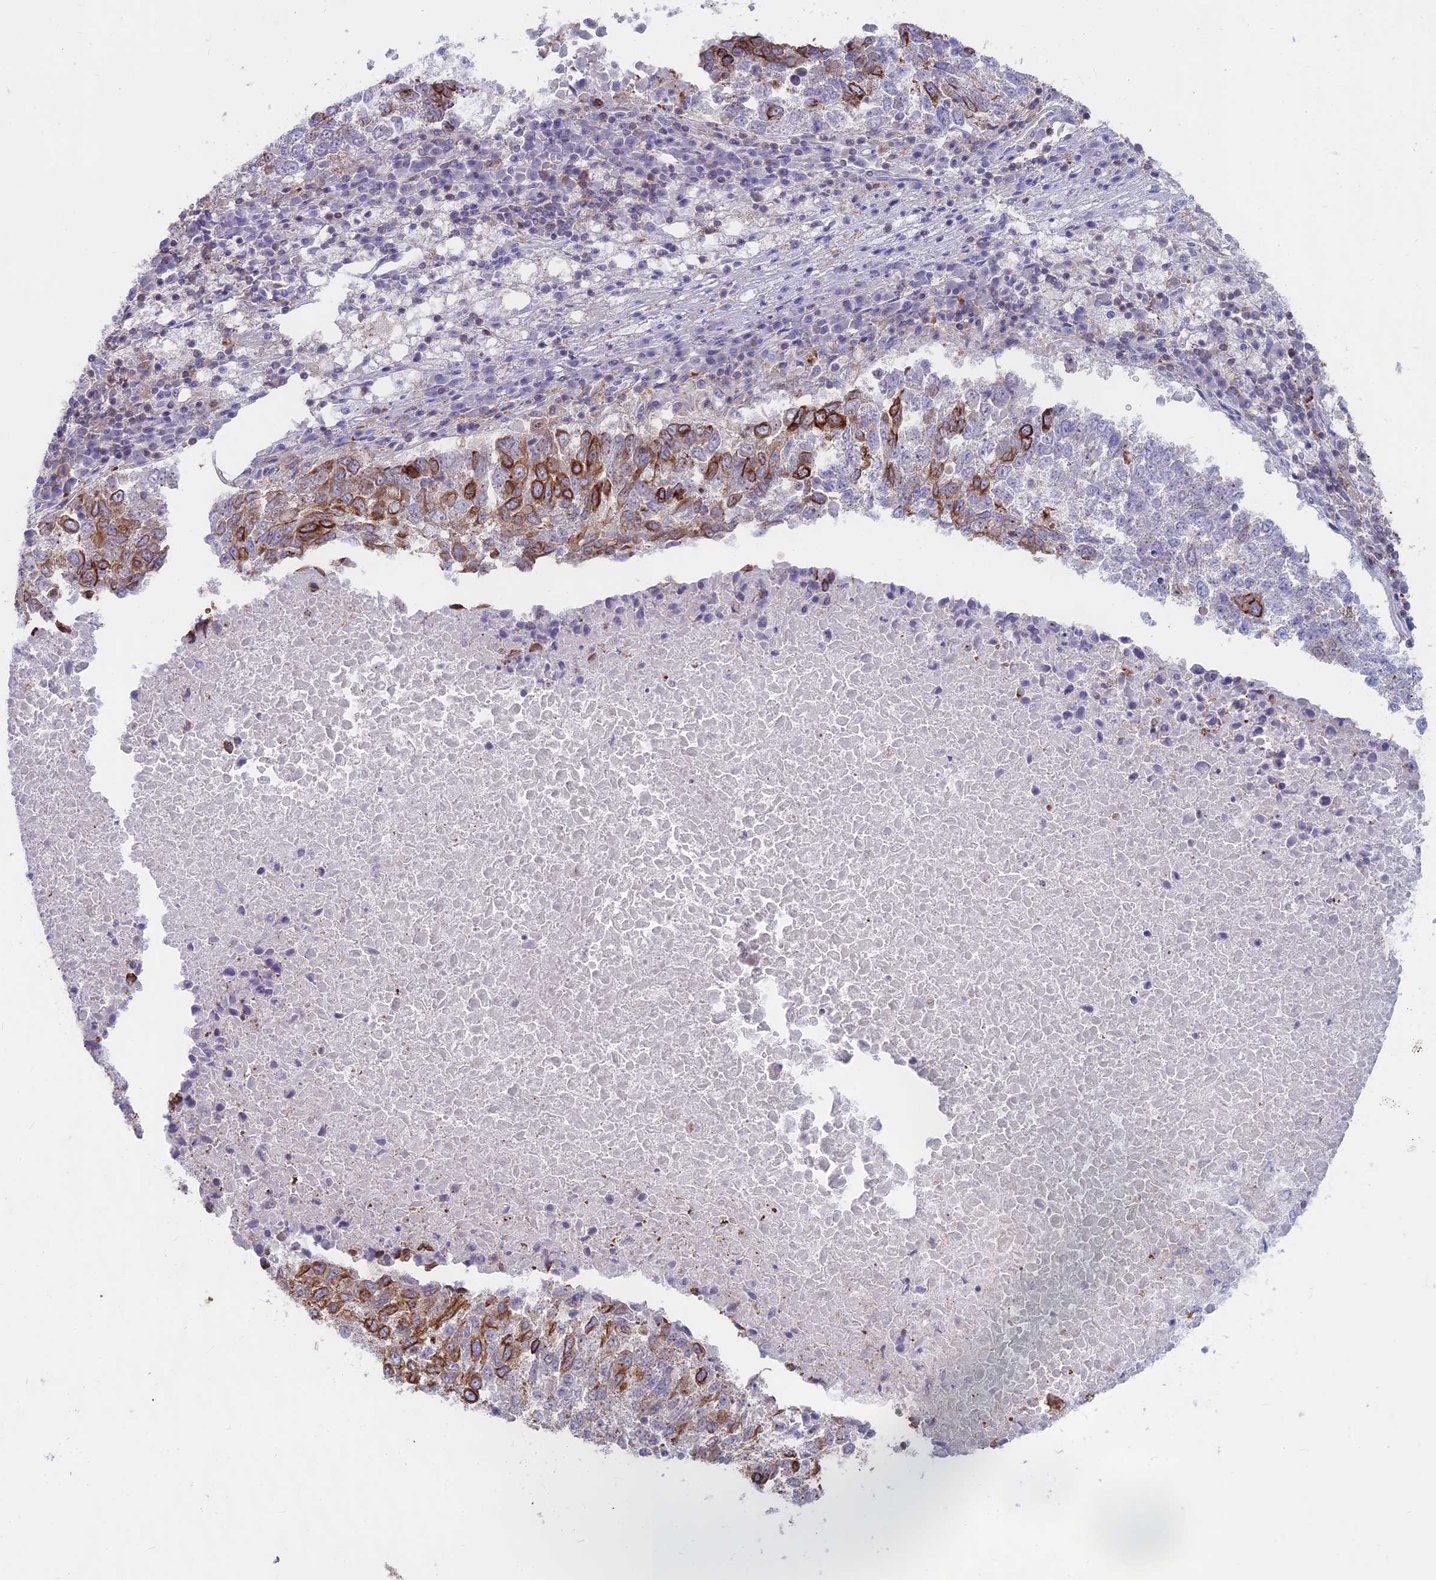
{"staining": {"intensity": "strong", "quantity": "<25%", "location": "cytoplasmic/membranous"}, "tissue": "lung cancer", "cell_type": "Tumor cells", "image_type": "cancer", "snomed": [{"axis": "morphology", "description": "Squamous cell carcinoma, NOS"}, {"axis": "topography", "description": "Lung"}], "caption": "This is a micrograph of IHC staining of squamous cell carcinoma (lung), which shows strong staining in the cytoplasmic/membranous of tumor cells.", "gene": "CDAN1", "patient": {"sex": "male", "age": 73}}